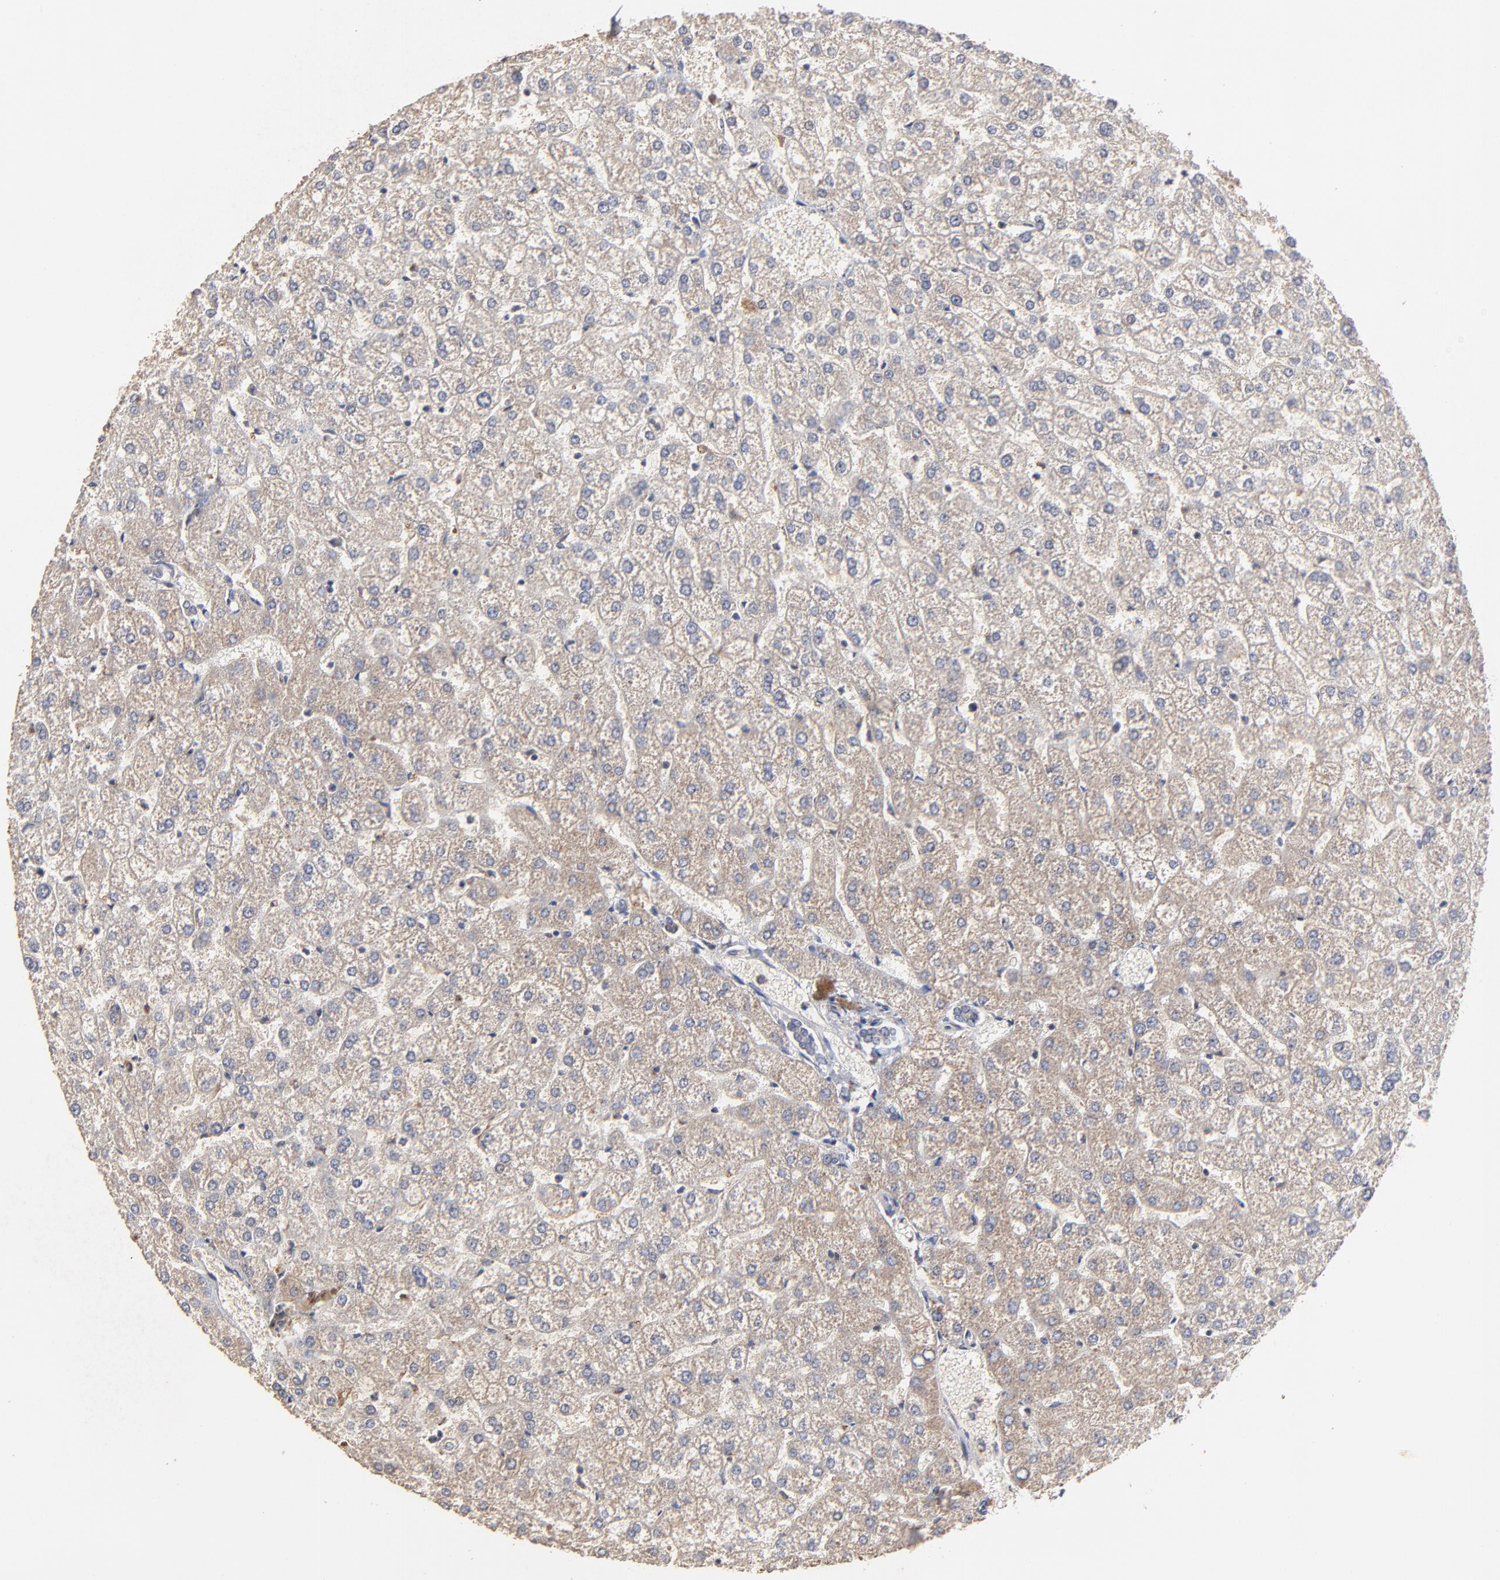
{"staining": {"intensity": "negative", "quantity": "none", "location": "none"}, "tissue": "liver", "cell_type": "Cholangiocytes", "image_type": "normal", "snomed": [{"axis": "morphology", "description": "Normal tissue, NOS"}, {"axis": "topography", "description": "Liver"}], "caption": "Human liver stained for a protein using IHC demonstrates no positivity in cholangiocytes.", "gene": "VPREB3", "patient": {"sex": "female", "age": 32}}